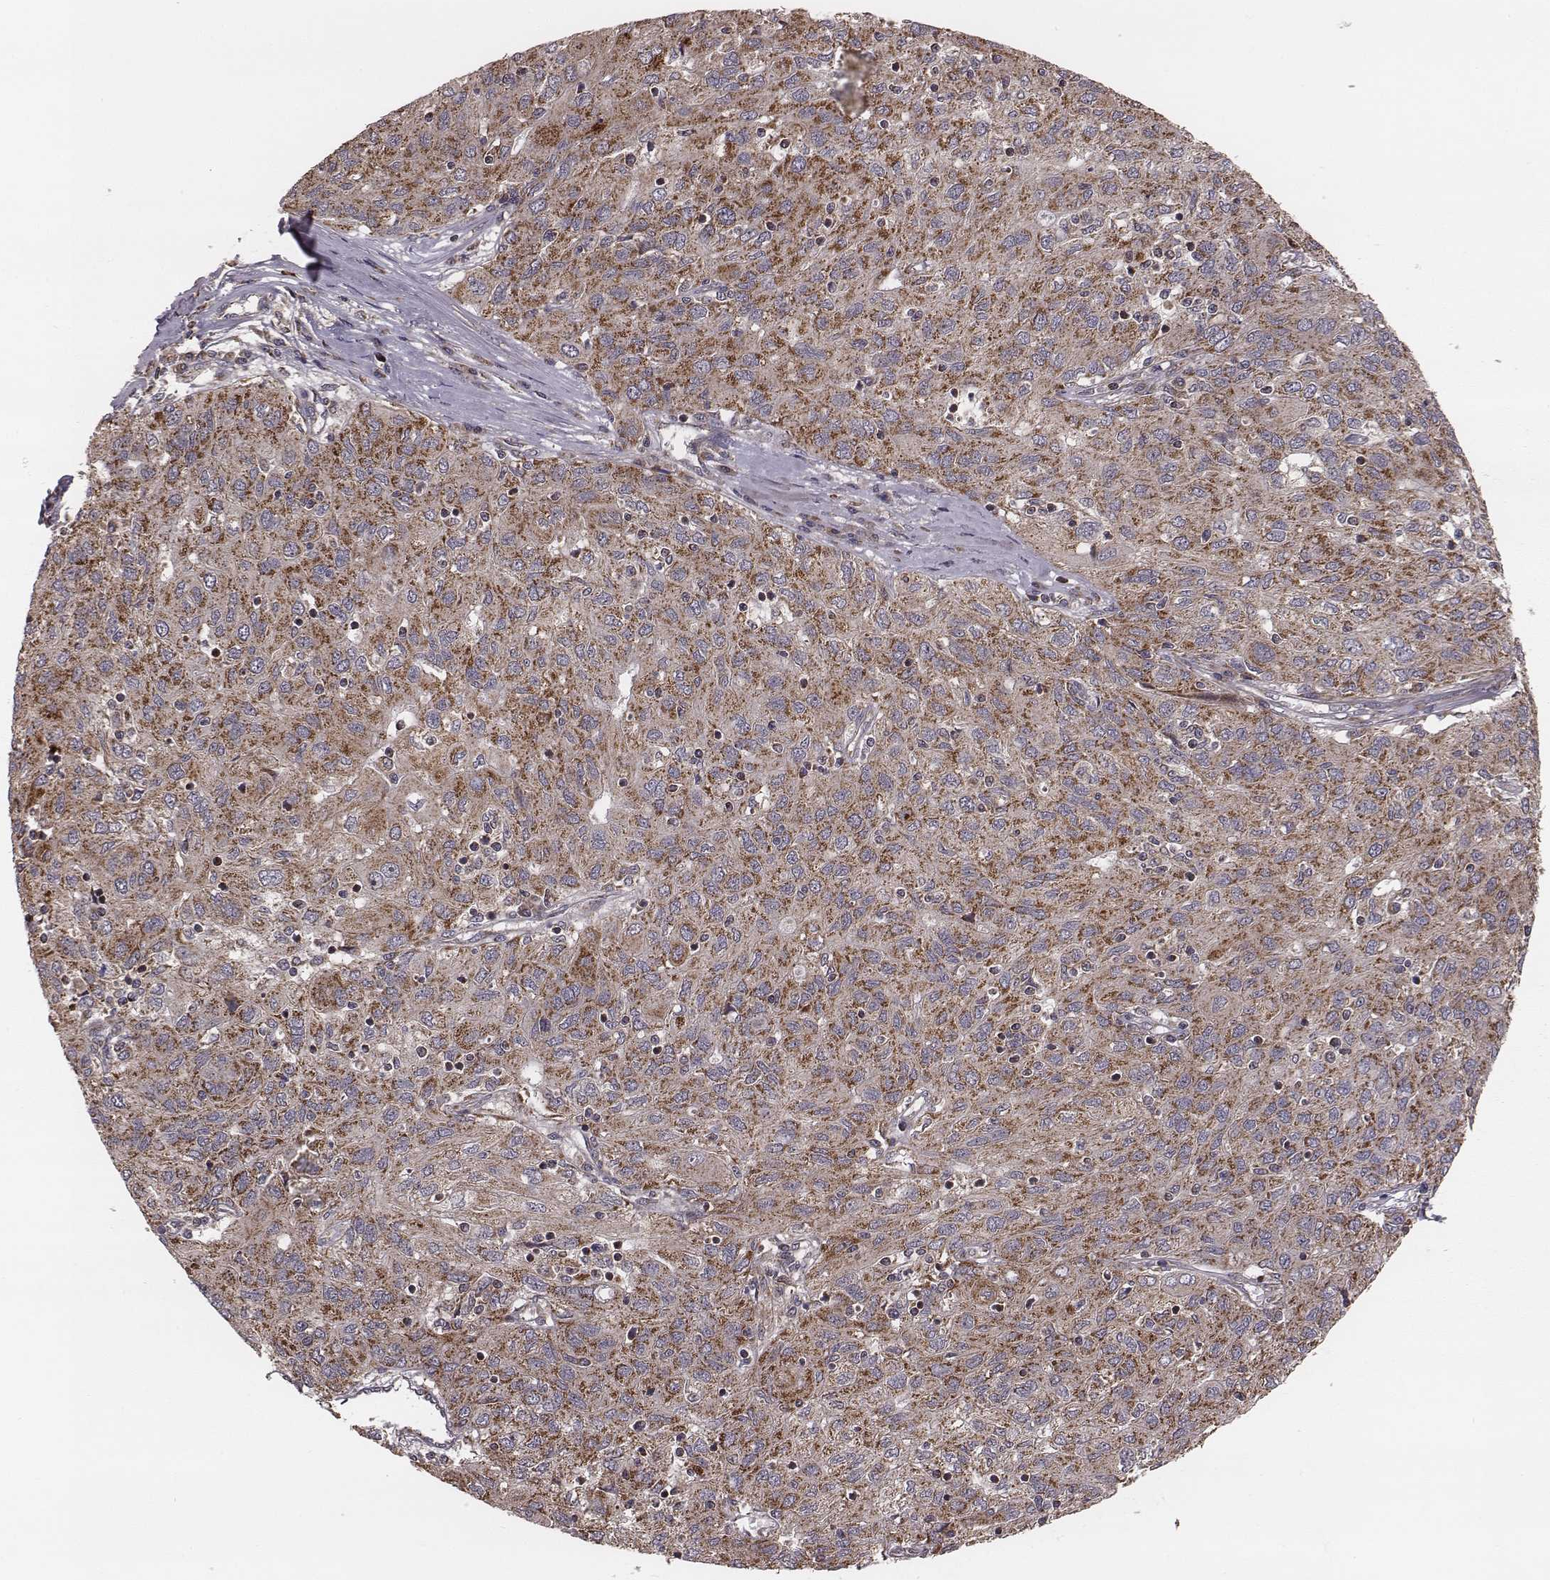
{"staining": {"intensity": "moderate", "quantity": ">75%", "location": "cytoplasmic/membranous"}, "tissue": "ovarian cancer", "cell_type": "Tumor cells", "image_type": "cancer", "snomed": [{"axis": "morphology", "description": "Carcinoma, endometroid"}, {"axis": "topography", "description": "Ovary"}], "caption": "Immunohistochemical staining of human ovarian endometroid carcinoma reveals moderate cytoplasmic/membranous protein staining in about >75% of tumor cells. (Brightfield microscopy of DAB IHC at high magnification).", "gene": "ZDHHC21", "patient": {"sex": "female", "age": 50}}